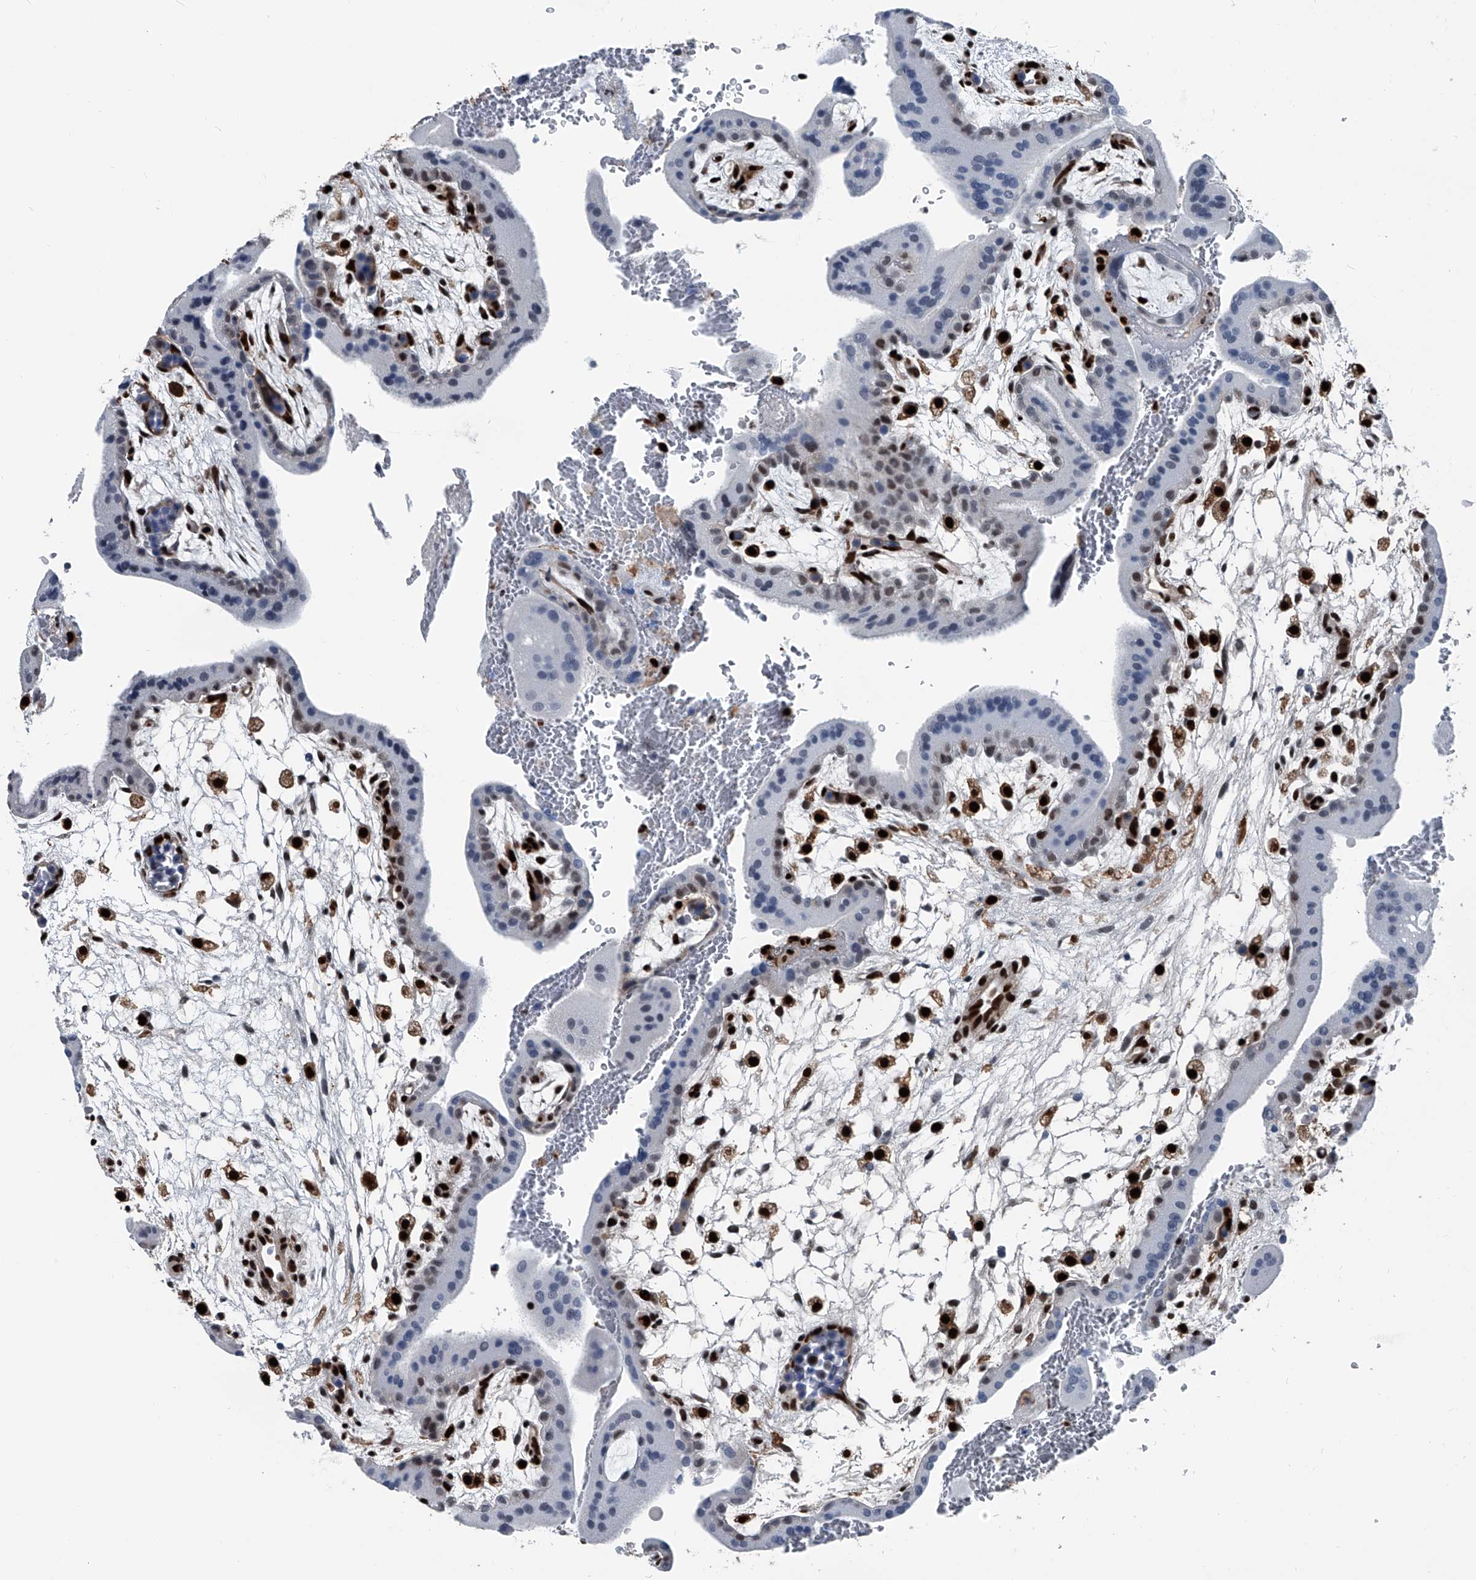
{"staining": {"intensity": "negative", "quantity": "none", "location": "none"}, "tissue": "placenta", "cell_type": "Trophoblastic cells", "image_type": "normal", "snomed": [{"axis": "morphology", "description": "Normal tissue, NOS"}, {"axis": "topography", "description": "Placenta"}], "caption": "This is a histopathology image of immunohistochemistry staining of unremarkable placenta, which shows no positivity in trophoblastic cells.", "gene": "FKBP5", "patient": {"sex": "female", "age": 35}}